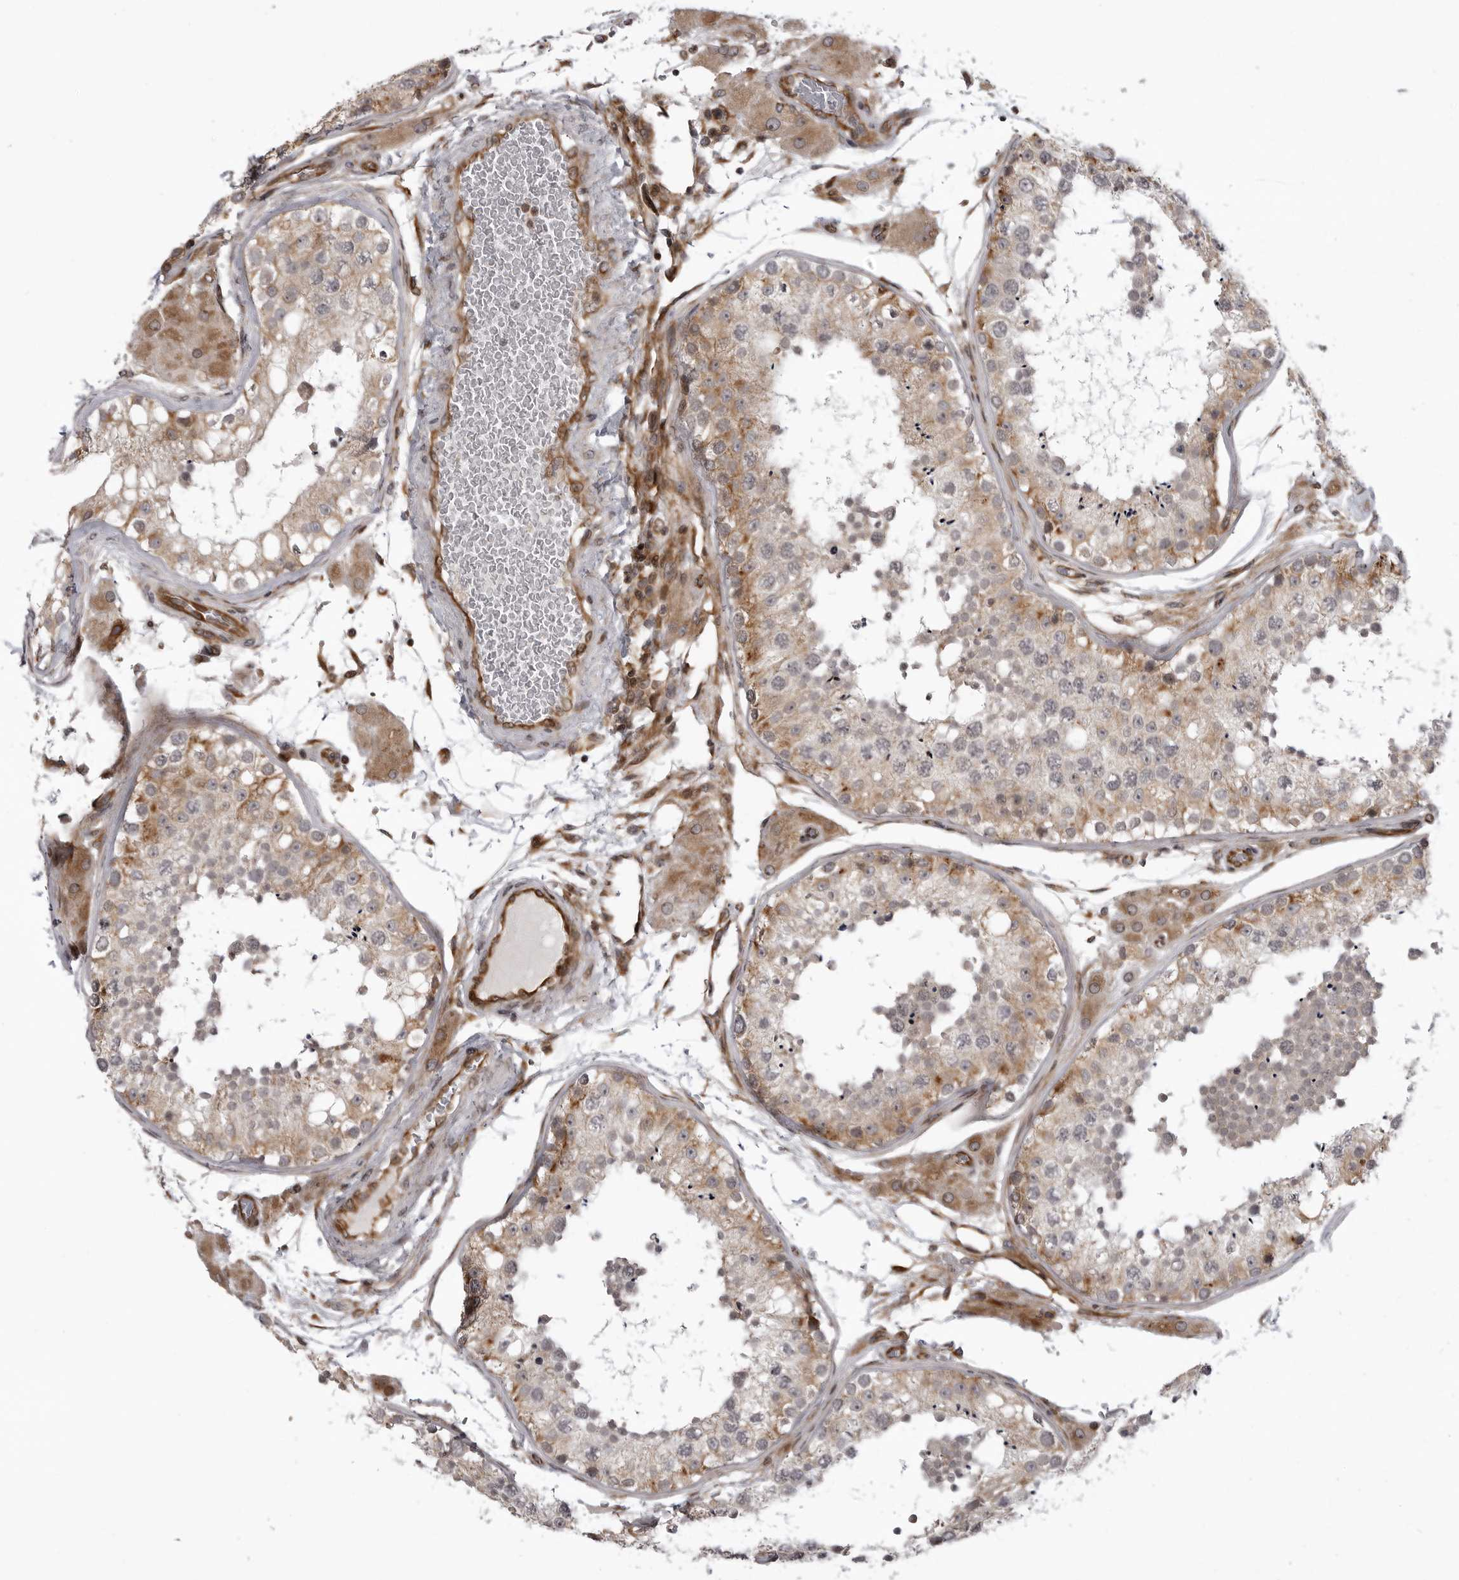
{"staining": {"intensity": "moderate", "quantity": "25%-75%", "location": "cytoplasmic/membranous"}, "tissue": "testis", "cell_type": "Cells in seminiferous ducts", "image_type": "normal", "snomed": [{"axis": "morphology", "description": "Normal tissue, NOS"}, {"axis": "topography", "description": "Testis"}], "caption": "Approximately 25%-75% of cells in seminiferous ducts in normal testis show moderate cytoplasmic/membranous protein expression as visualized by brown immunohistochemical staining.", "gene": "ABL1", "patient": {"sex": "male", "age": 26}}